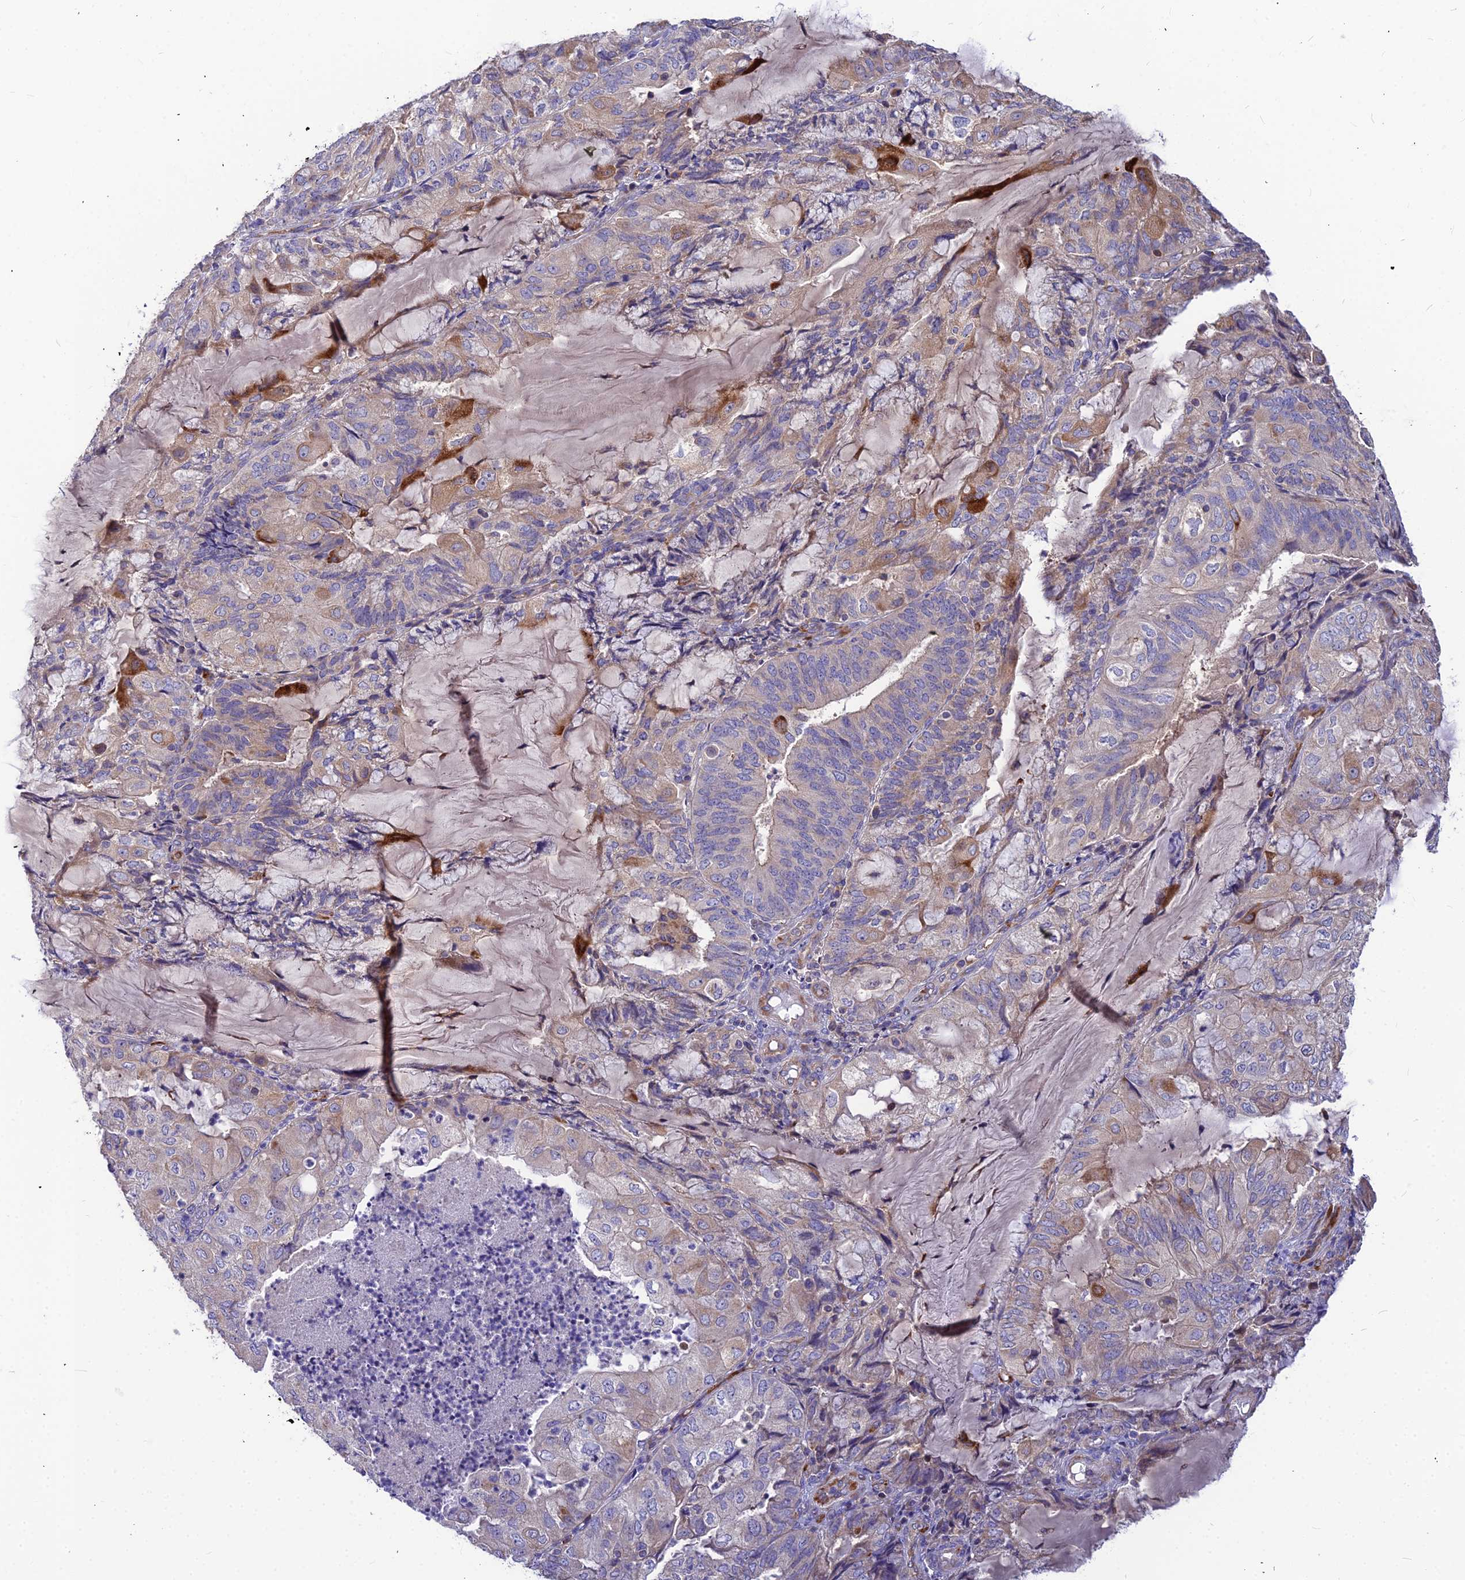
{"staining": {"intensity": "weak", "quantity": "<25%", "location": "cytoplasmic/membranous"}, "tissue": "endometrial cancer", "cell_type": "Tumor cells", "image_type": "cancer", "snomed": [{"axis": "morphology", "description": "Adenocarcinoma, NOS"}, {"axis": "topography", "description": "Endometrium"}], "caption": "Endometrial cancer (adenocarcinoma) was stained to show a protein in brown. There is no significant expression in tumor cells. (DAB immunohistochemistry with hematoxylin counter stain).", "gene": "ASPHD1", "patient": {"sex": "female", "age": 81}}